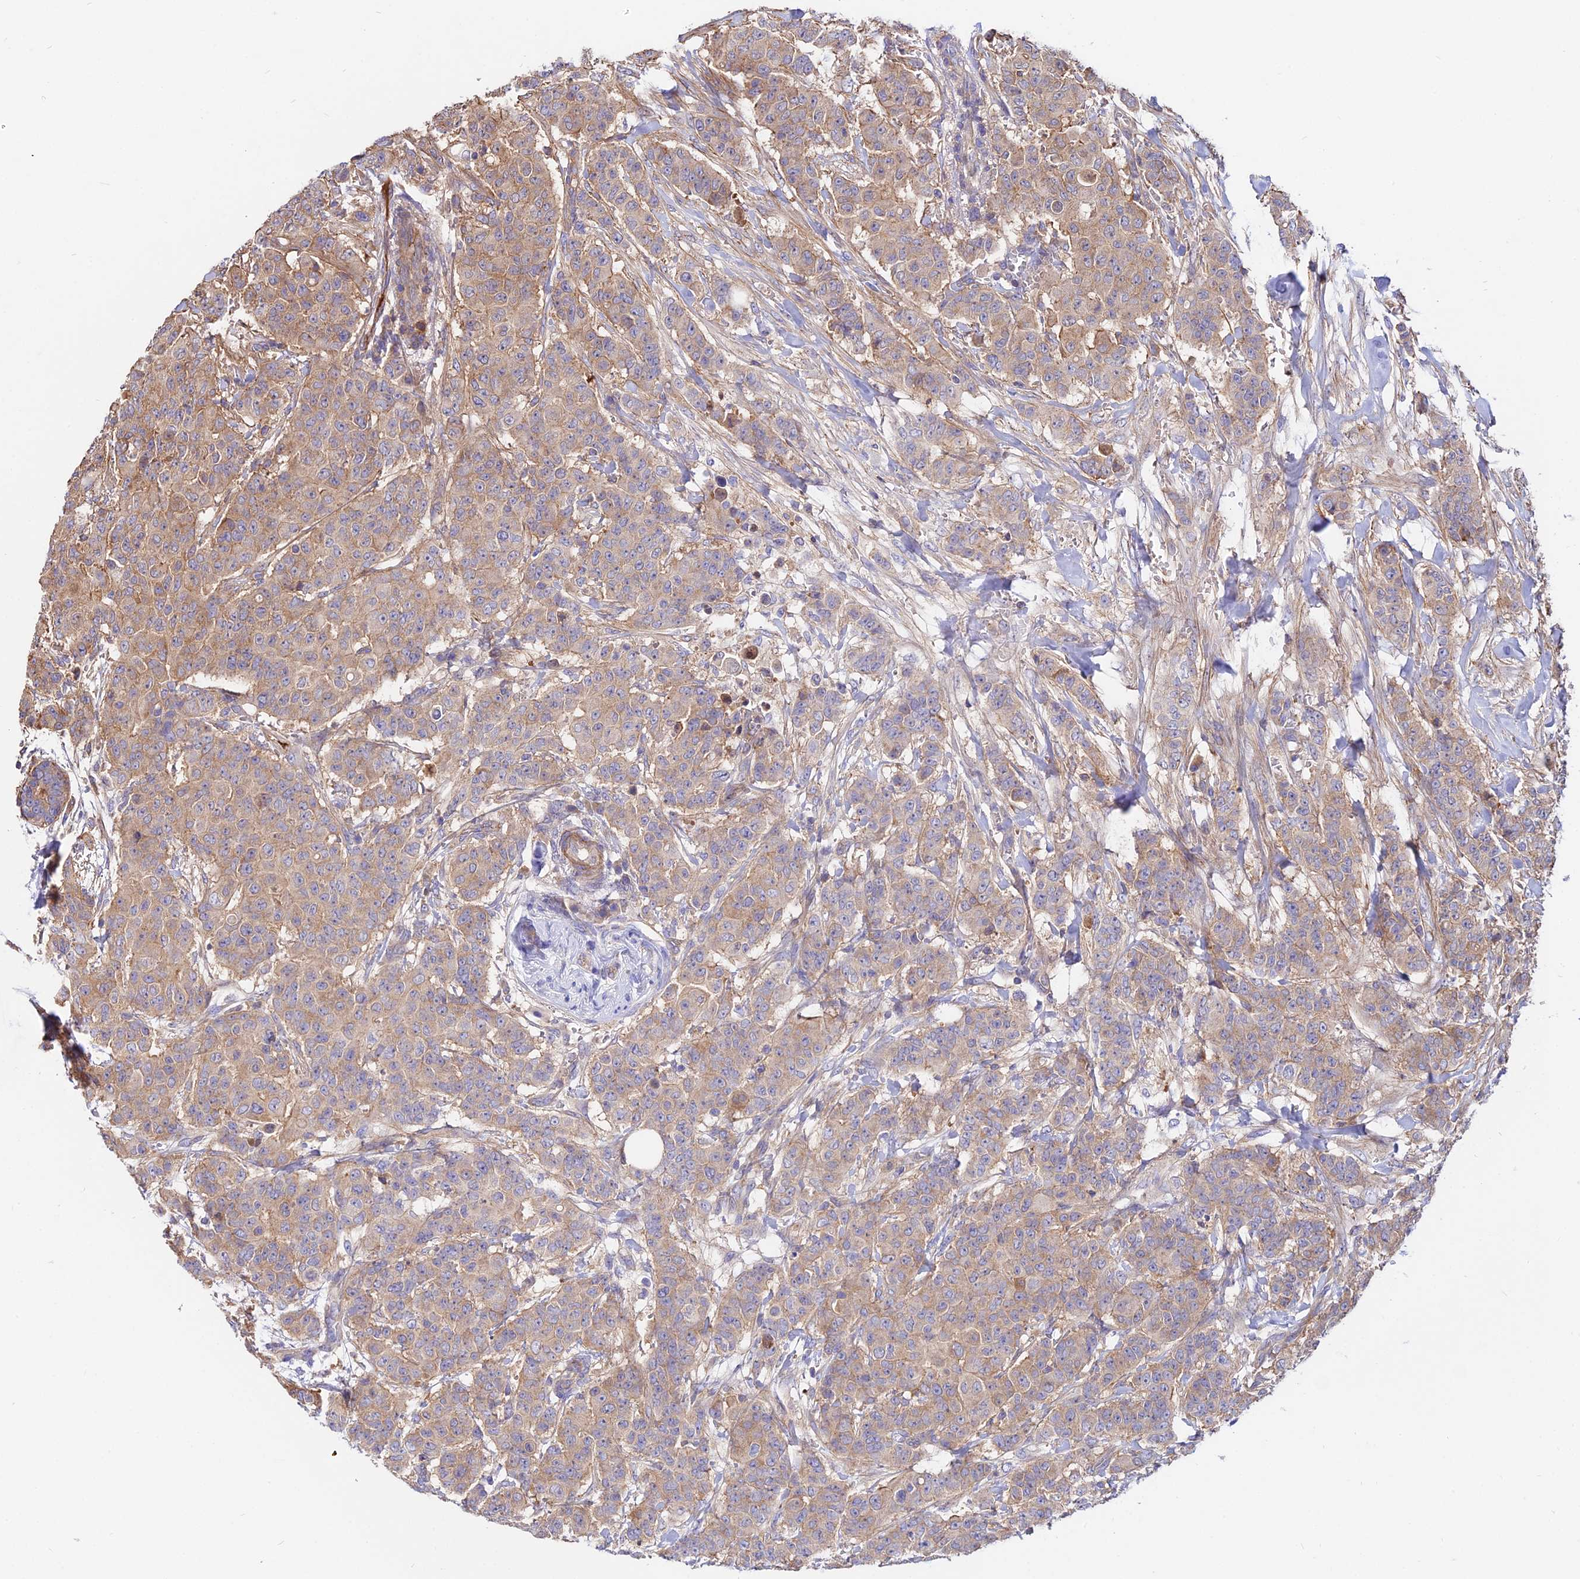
{"staining": {"intensity": "moderate", "quantity": "25%-75%", "location": "cytoplasmic/membranous"}, "tissue": "breast cancer", "cell_type": "Tumor cells", "image_type": "cancer", "snomed": [{"axis": "morphology", "description": "Duct carcinoma"}, {"axis": "topography", "description": "Breast"}], "caption": "Protein expression analysis of breast cancer (infiltrating ductal carcinoma) demonstrates moderate cytoplasmic/membranous positivity in approximately 25%-75% of tumor cells.", "gene": "PYM1", "patient": {"sex": "female", "age": 40}}